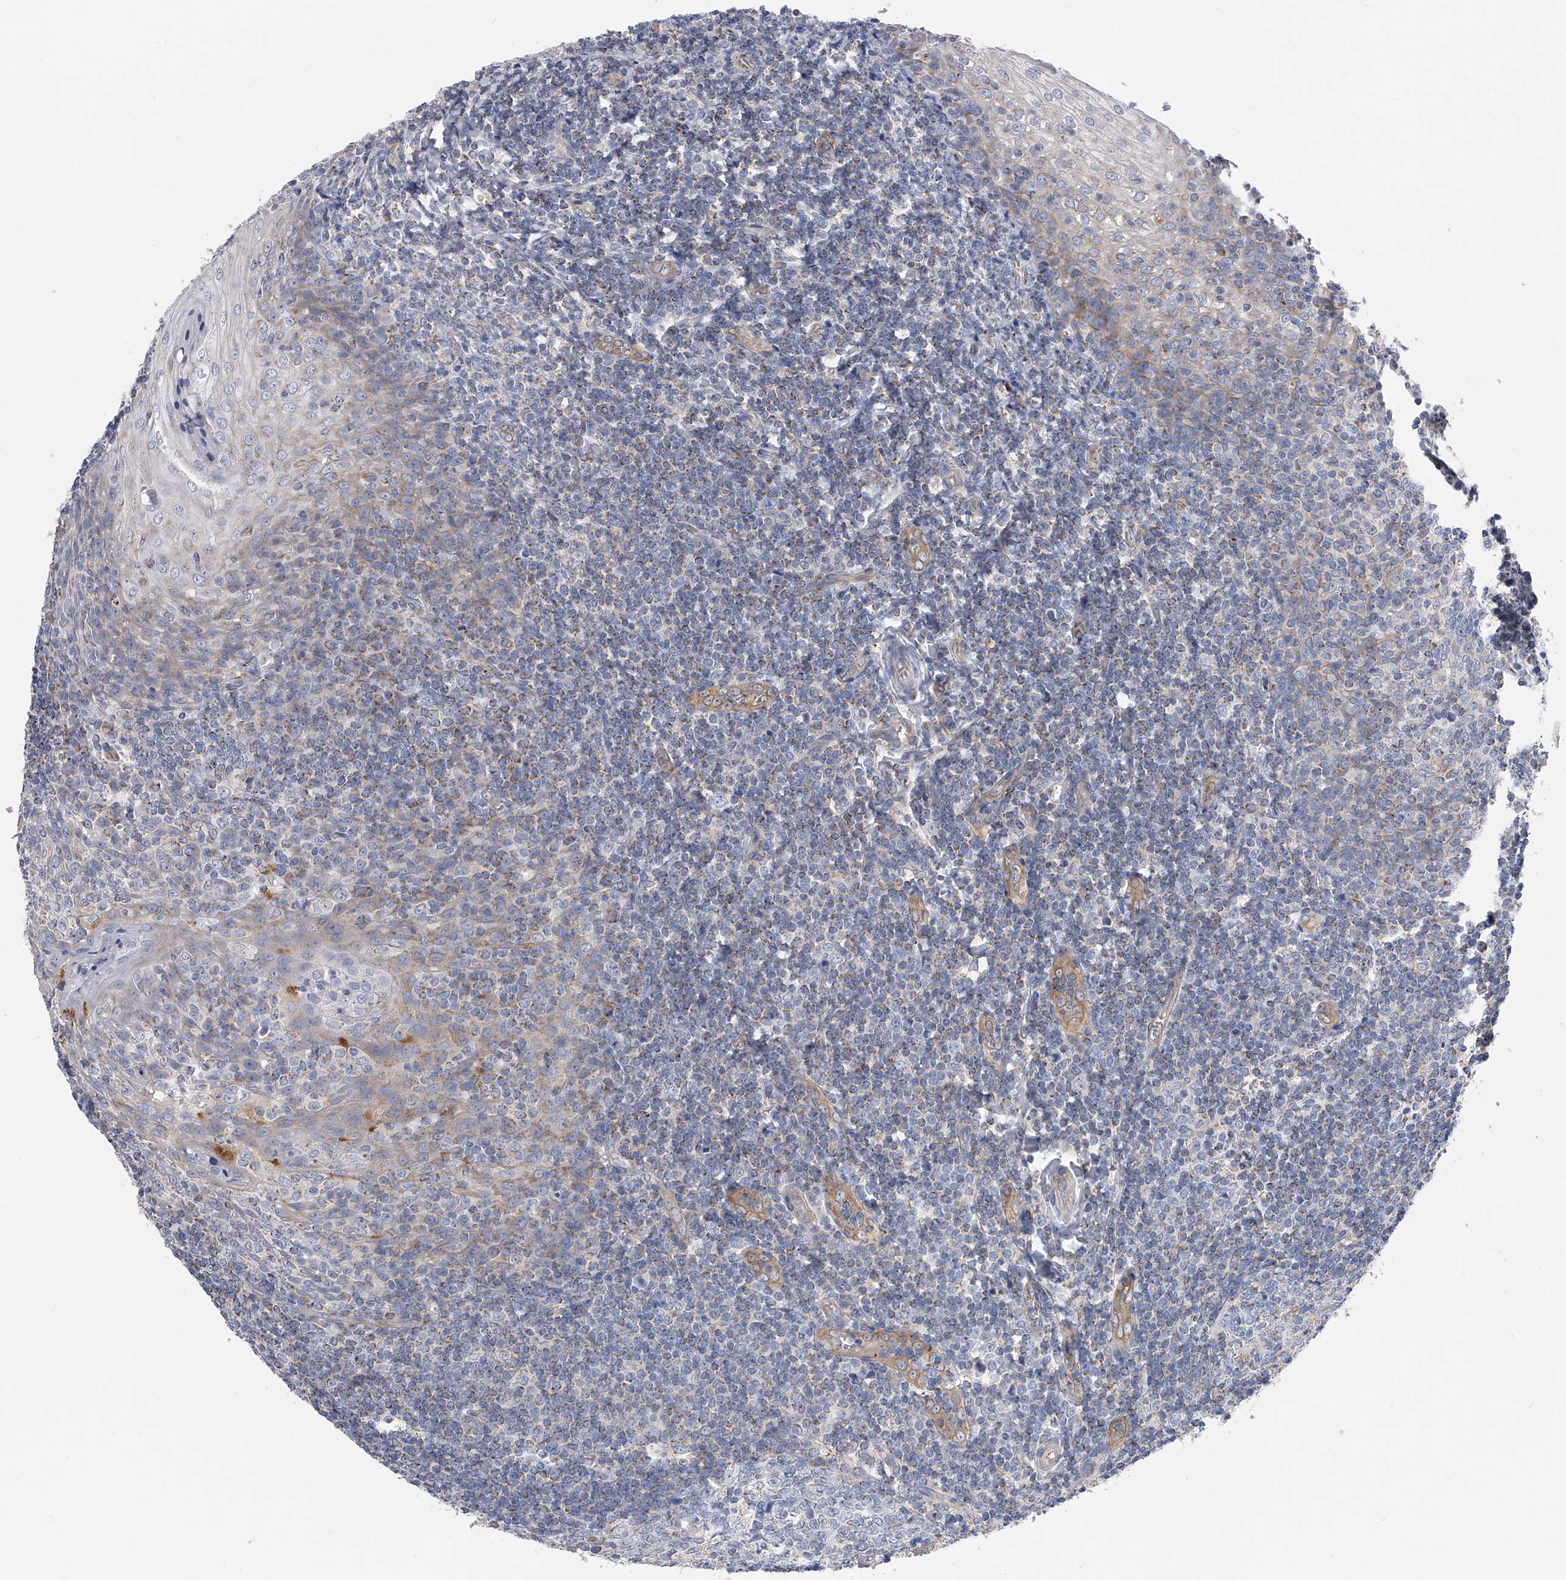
{"staining": {"intensity": "negative", "quantity": "none", "location": "none"}, "tissue": "tonsil", "cell_type": "Germinal center cells", "image_type": "normal", "snomed": [{"axis": "morphology", "description": "Normal tissue, NOS"}, {"axis": "topography", "description": "Tonsil"}], "caption": "This is an immunohistochemistry (IHC) histopathology image of normal tonsil. There is no positivity in germinal center cells.", "gene": "PDSS2", "patient": {"sex": "male", "age": 27}}